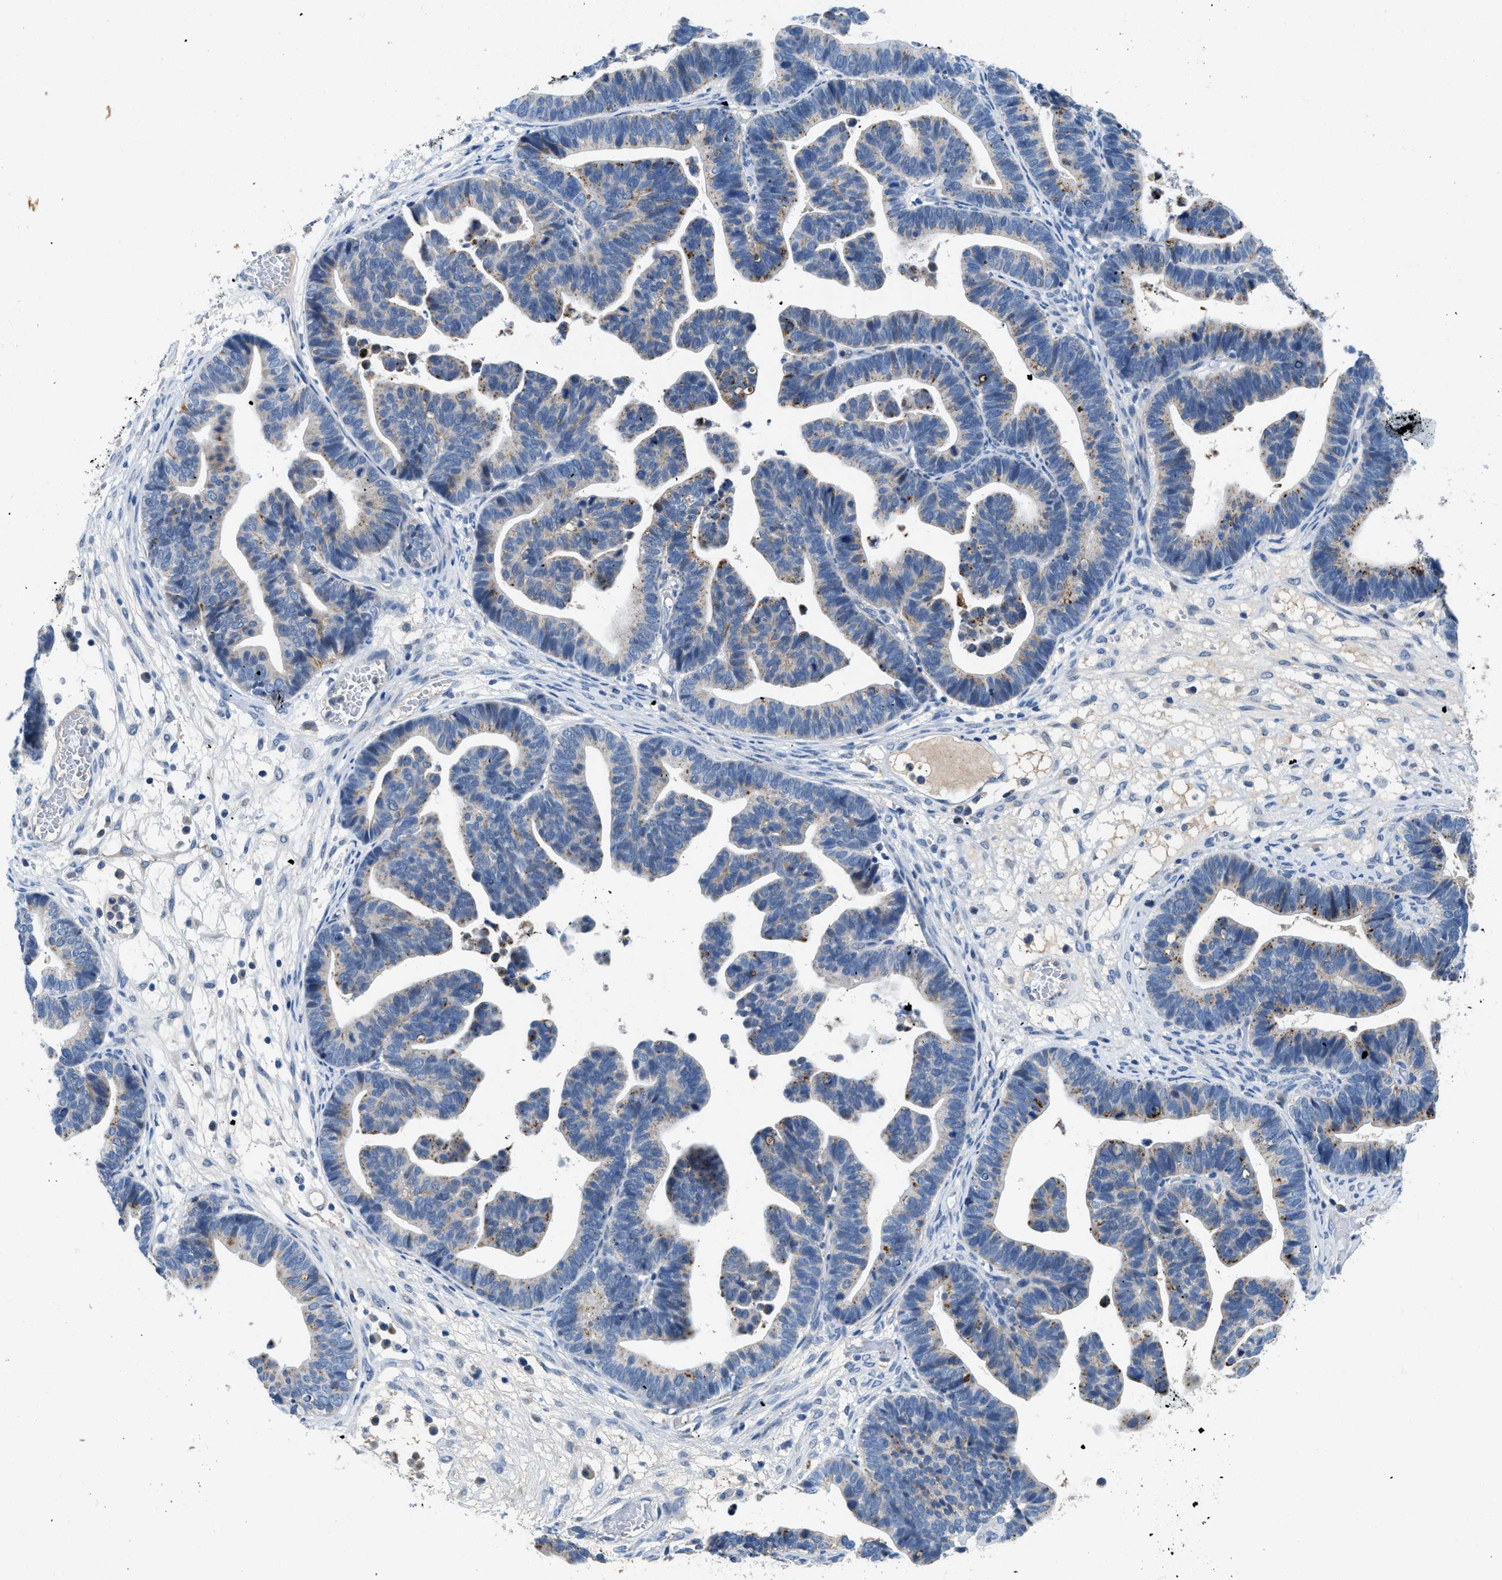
{"staining": {"intensity": "weak", "quantity": "<25%", "location": "cytoplasmic/membranous"}, "tissue": "ovarian cancer", "cell_type": "Tumor cells", "image_type": "cancer", "snomed": [{"axis": "morphology", "description": "Cystadenocarcinoma, serous, NOS"}, {"axis": "topography", "description": "Ovary"}], "caption": "Ovarian cancer (serous cystadenocarcinoma) was stained to show a protein in brown. There is no significant positivity in tumor cells.", "gene": "TSPAN3", "patient": {"sex": "female", "age": 56}}